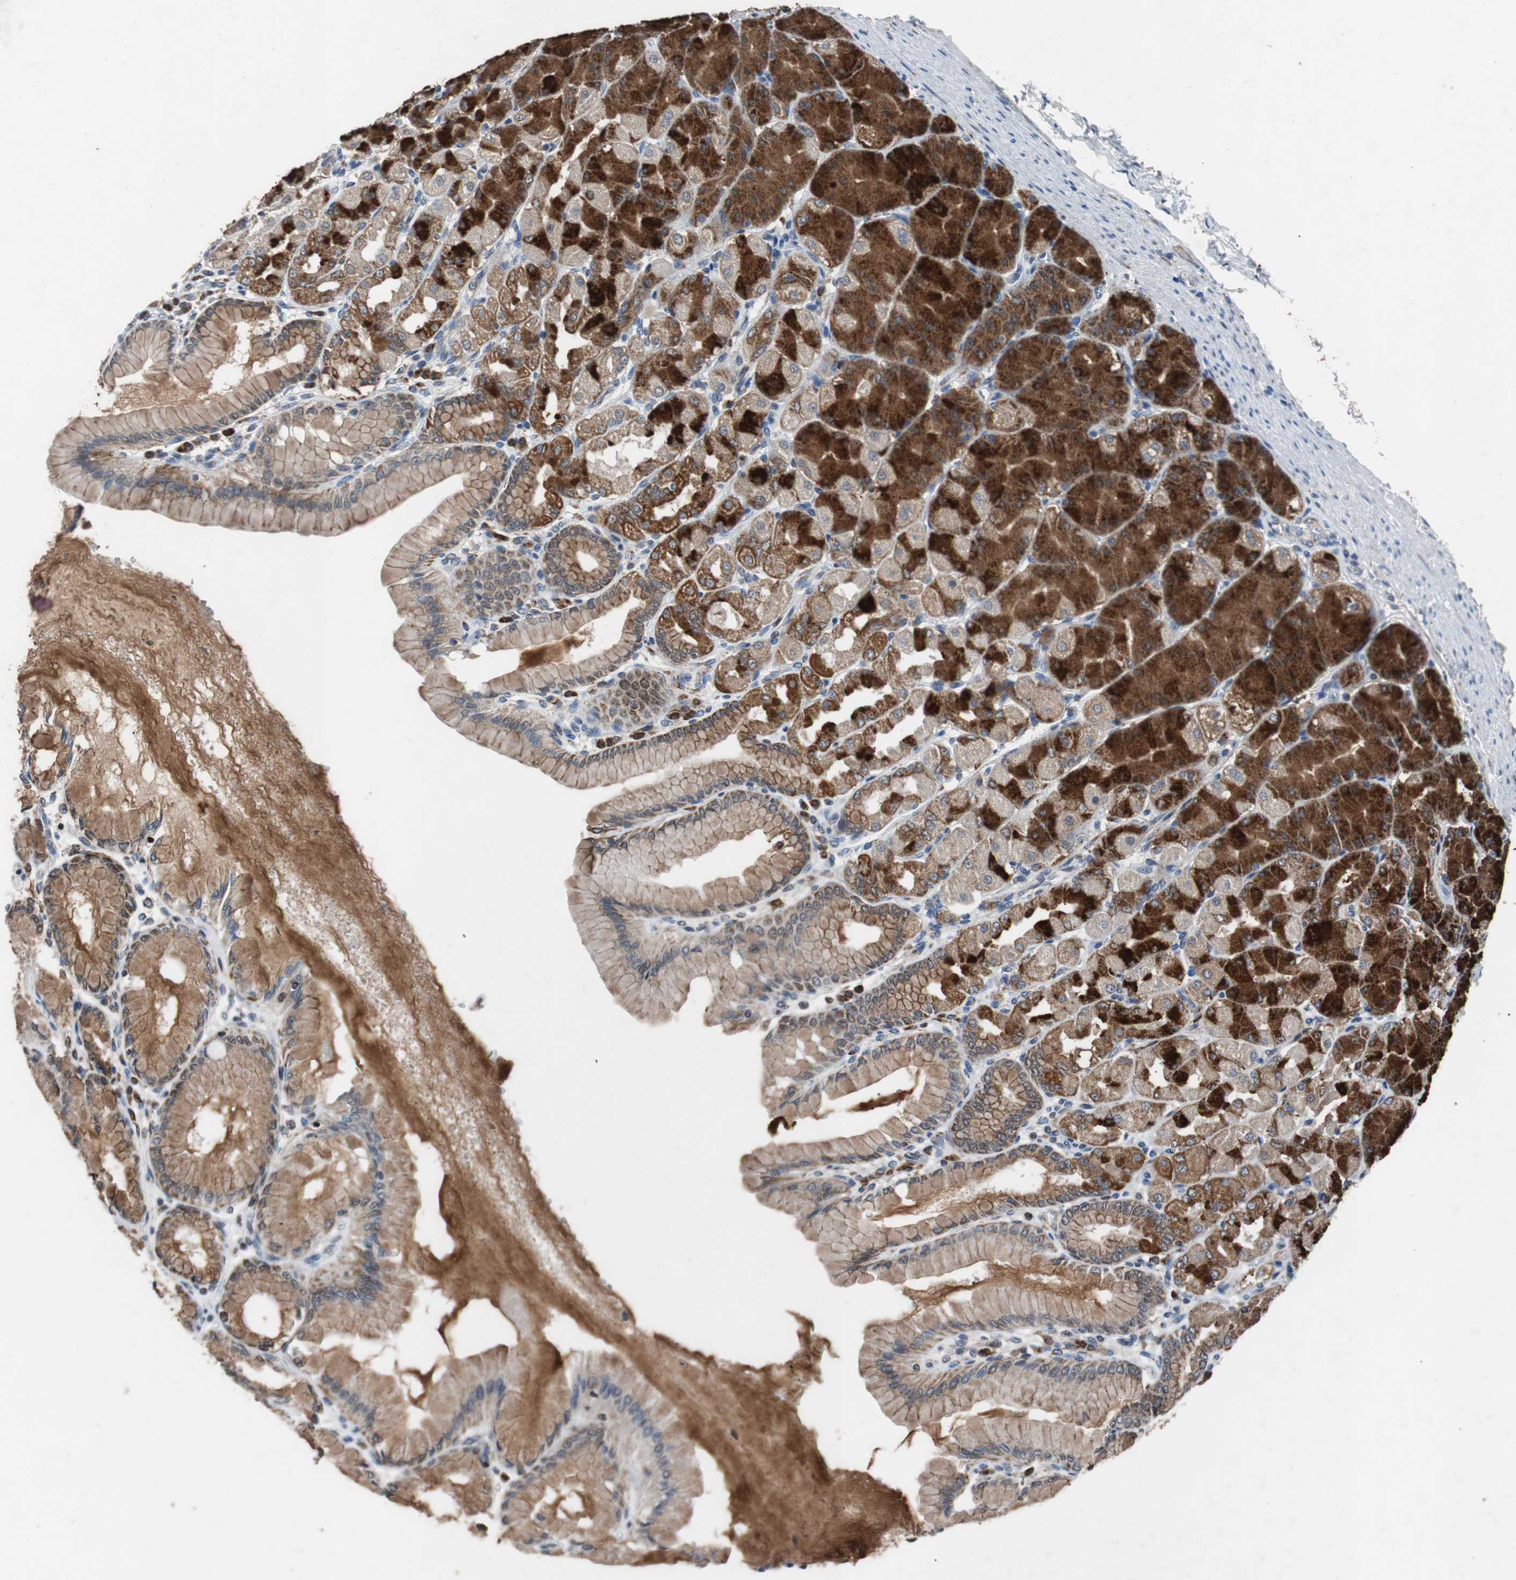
{"staining": {"intensity": "strong", "quantity": ">75%", "location": "cytoplasmic/membranous"}, "tissue": "stomach", "cell_type": "Glandular cells", "image_type": "normal", "snomed": [{"axis": "morphology", "description": "Normal tissue, NOS"}, {"axis": "topography", "description": "Stomach, upper"}], "caption": "The image reveals a brown stain indicating the presence of a protein in the cytoplasmic/membranous of glandular cells in stomach. The protein is shown in brown color, while the nuclei are stained blue.", "gene": "PITRM1", "patient": {"sex": "female", "age": 56}}